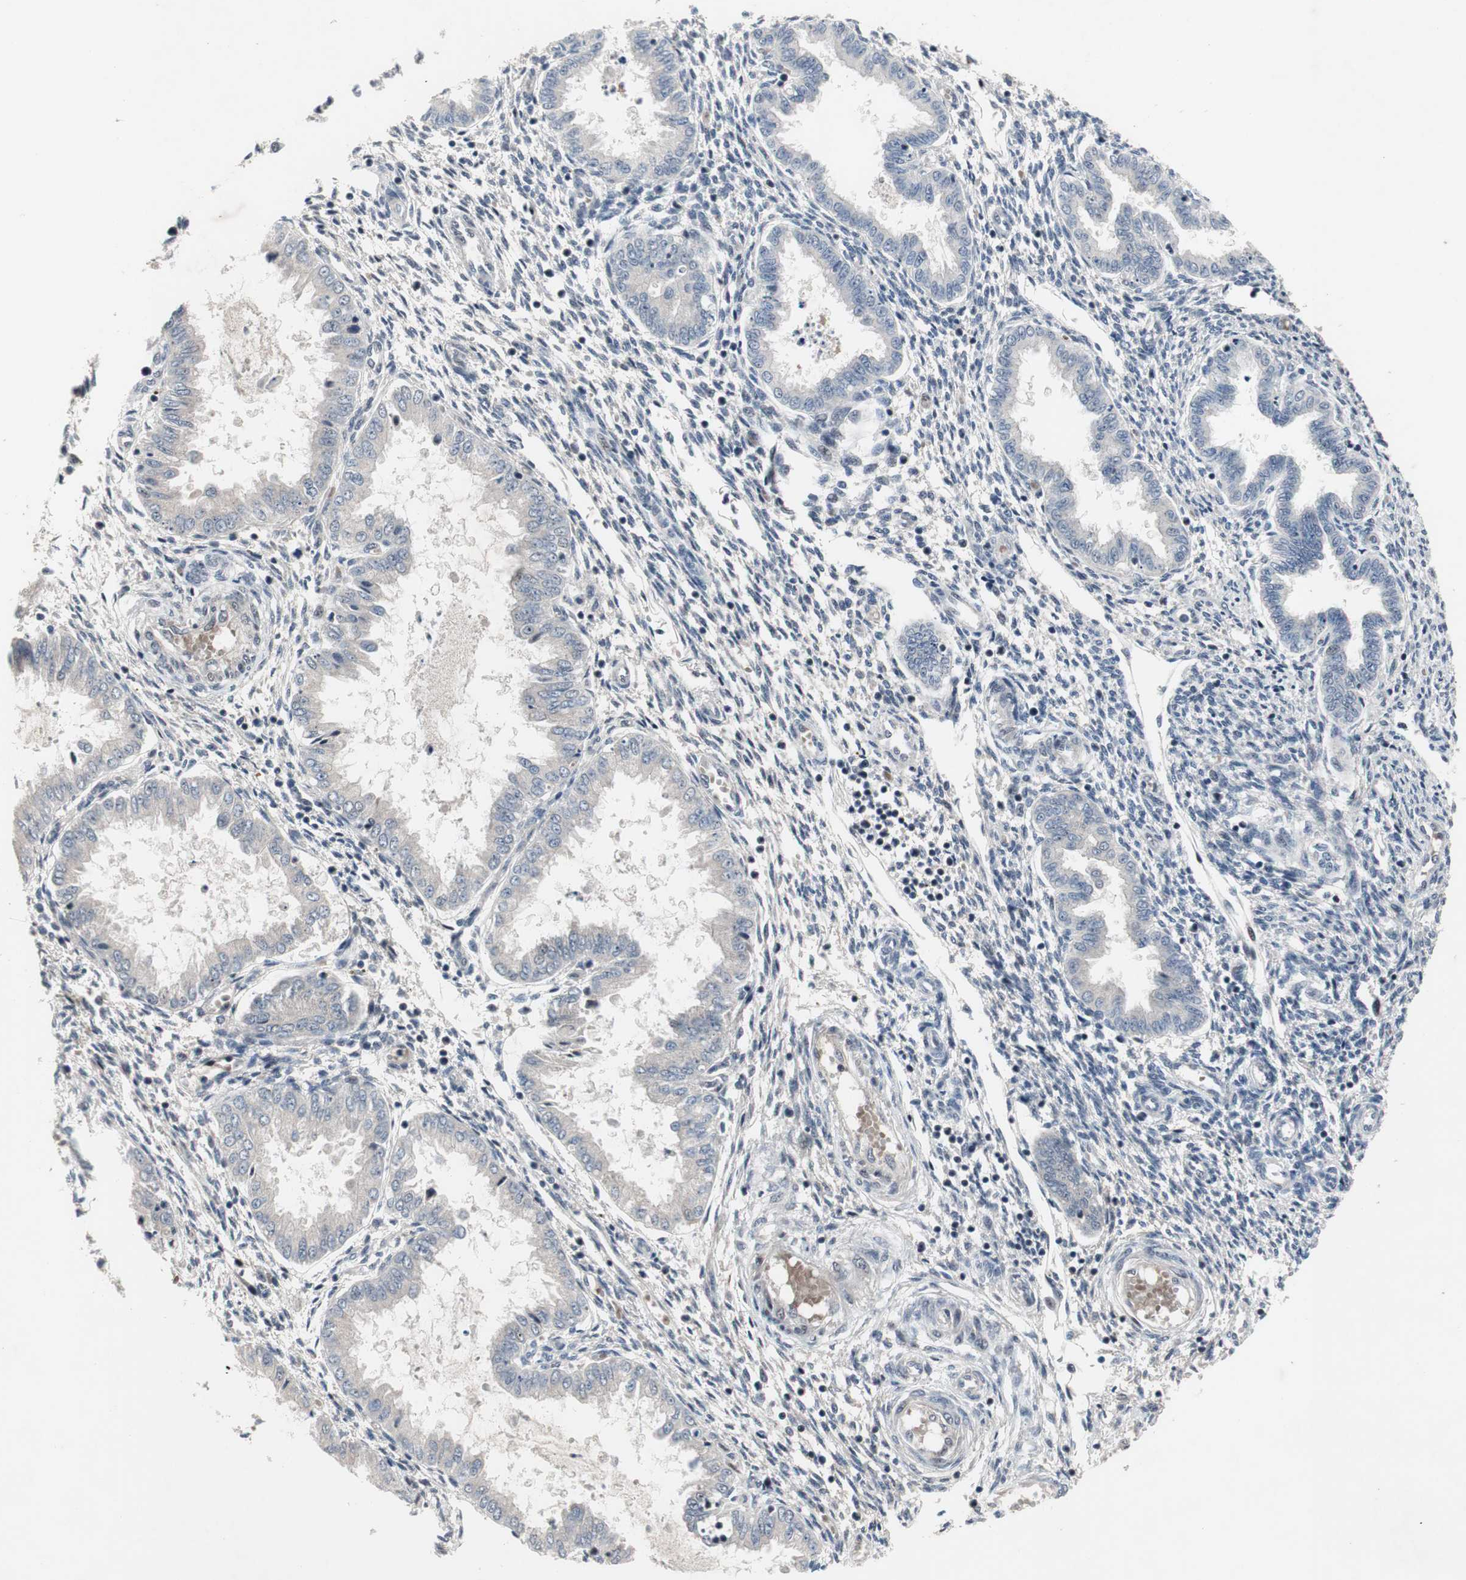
{"staining": {"intensity": "weak", "quantity": "<25%", "location": "nuclear"}, "tissue": "endometrium", "cell_type": "Cells in endometrial stroma", "image_type": "normal", "snomed": [{"axis": "morphology", "description": "Normal tissue, NOS"}, {"axis": "topography", "description": "Endometrium"}], "caption": "Immunohistochemical staining of unremarkable human endometrium demonstrates no significant staining in cells in endometrial stroma. Nuclei are stained in blue.", "gene": "PINX1", "patient": {"sex": "female", "age": 33}}